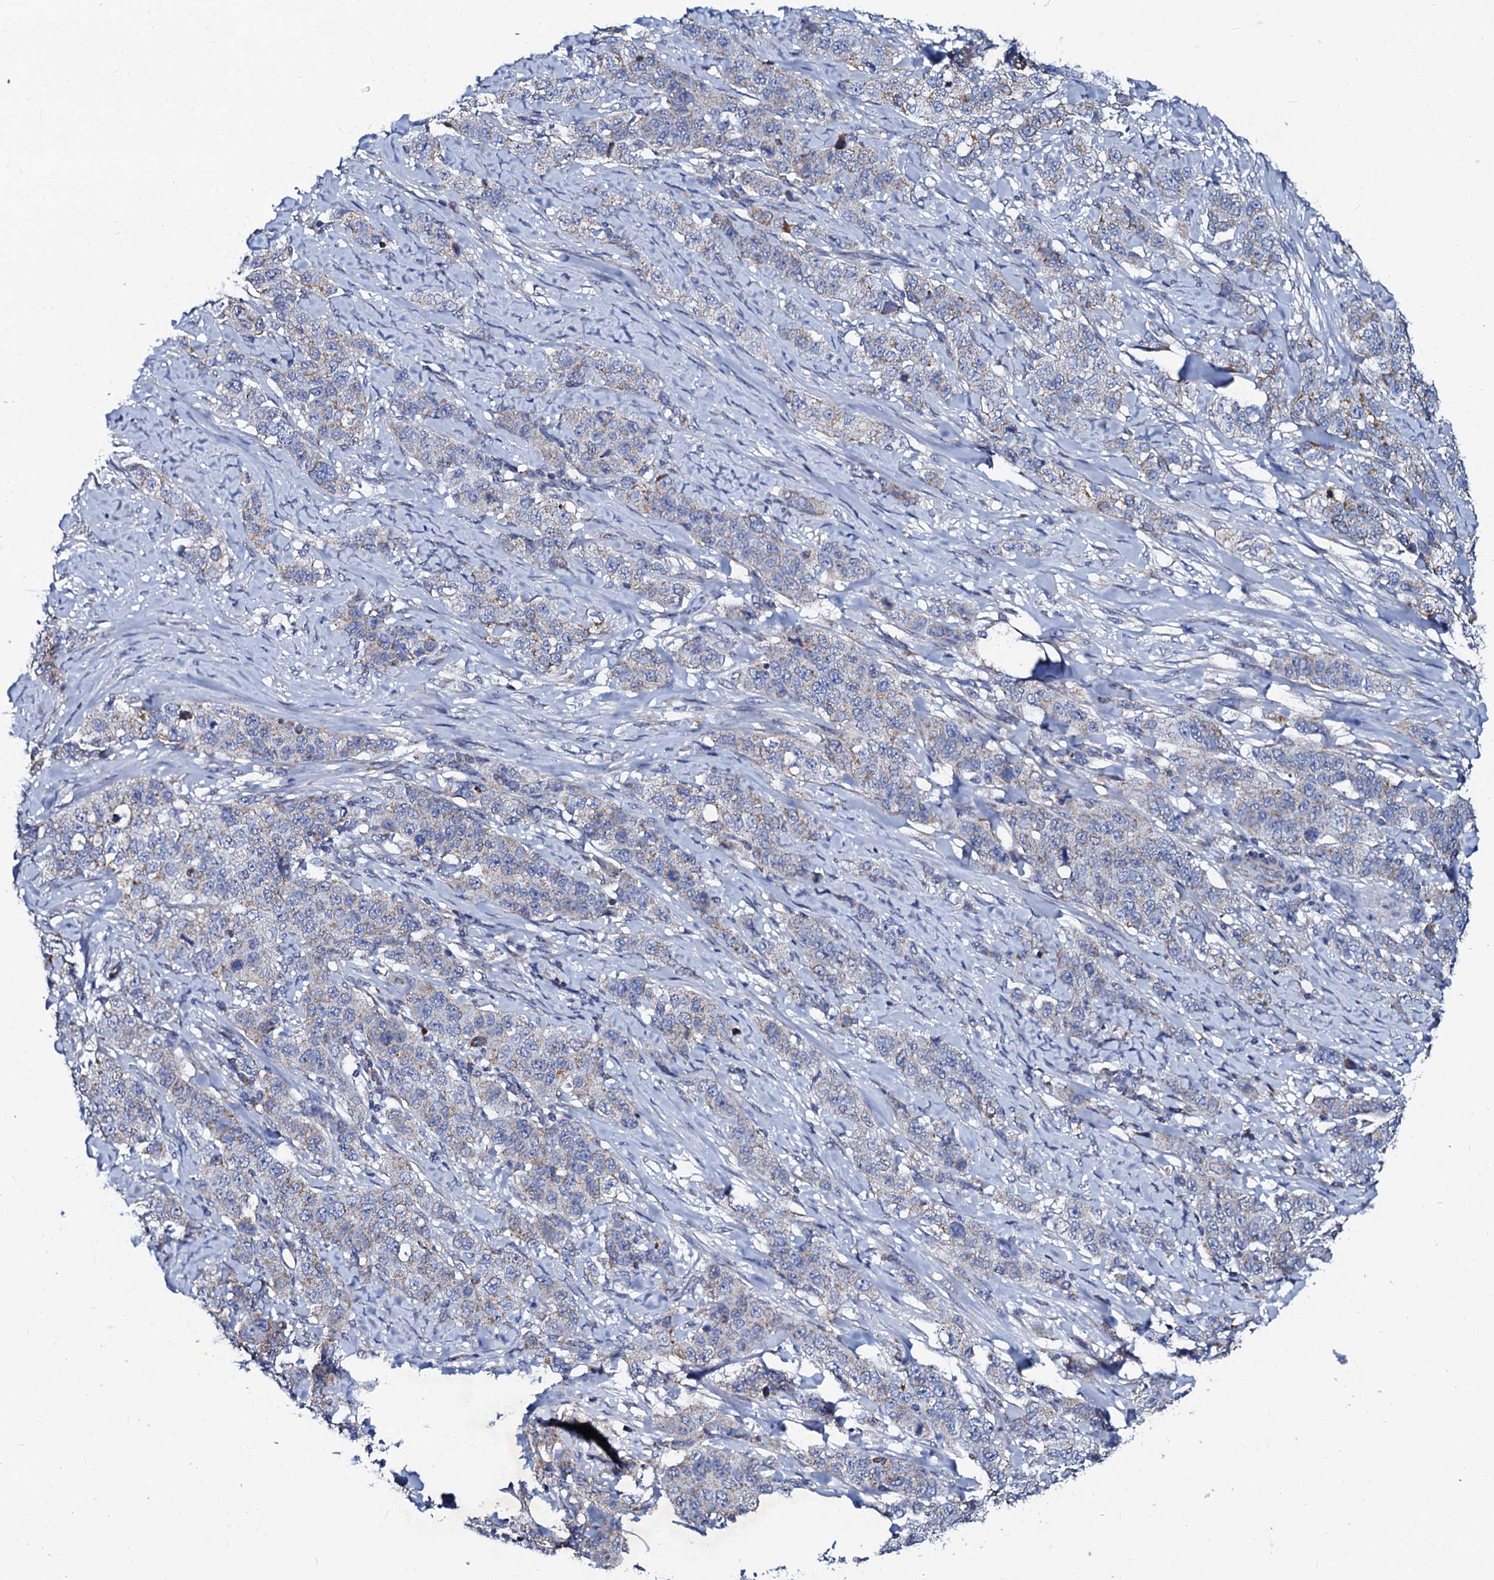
{"staining": {"intensity": "weak", "quantity": "<25%", "location": "cytoplasmic/membranous"}, "tissue": "stomach cancer", "cell_type": "Tumor cells", "image_type": "cancer", "snomed": [{"axis": "morphology", "description": "Adenocarcinoma, NOS"}, {"axis": "topography", "description": "Stomach"}], "caption": "Photomicrograph shows no protein staining in tumor cells of stomach cancer (adenocarcinoma) tissue.", "gene": "SLC37A4", "patient": {"sex": "male", "age": 48}}